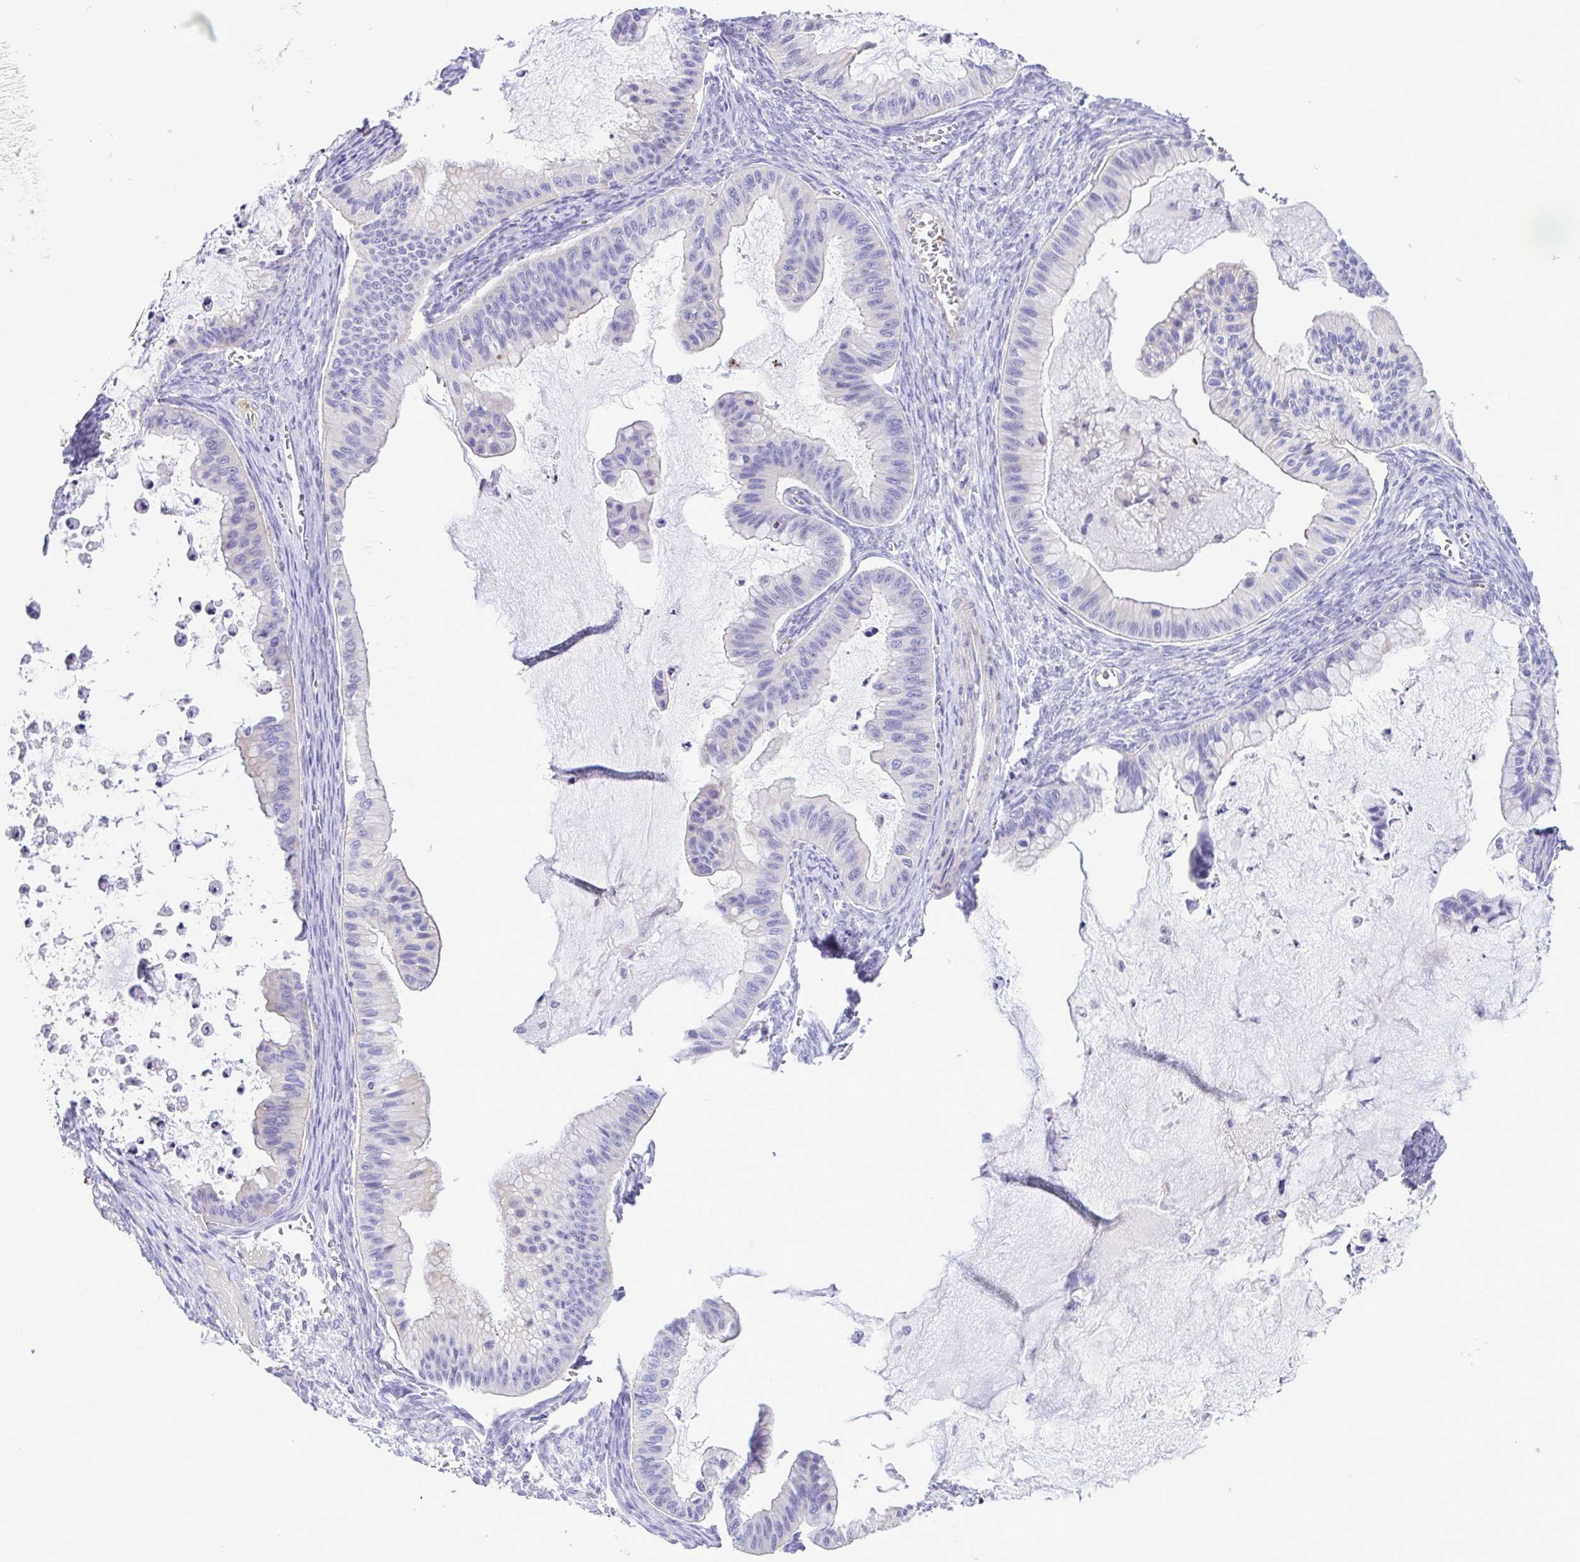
{"staining": {"intensity": "negative", "quantity": "none", "location": "none"}, "tissue": "ovarian cancer", "cell_type": "Tumor cells", "image_type": "cancer", "snomed": [{"axis": "morphology", "description": "Cystadenocarcinoma, mucinous, NOS"}, {"axis": "topography", "description": "Ovary"}], "caption": "Immunohistochemistry image of neoplastic tissue: ovarian cancer stained with DAB reveals no significant protein positivity in tumor cells. (DAB (3,3'-diaminobenzidine) immunohistochemistry (IHC) with hematoxylin counter stain).", "gene": "GABBR2", "patient": {"sex": "female", "age": 72}}